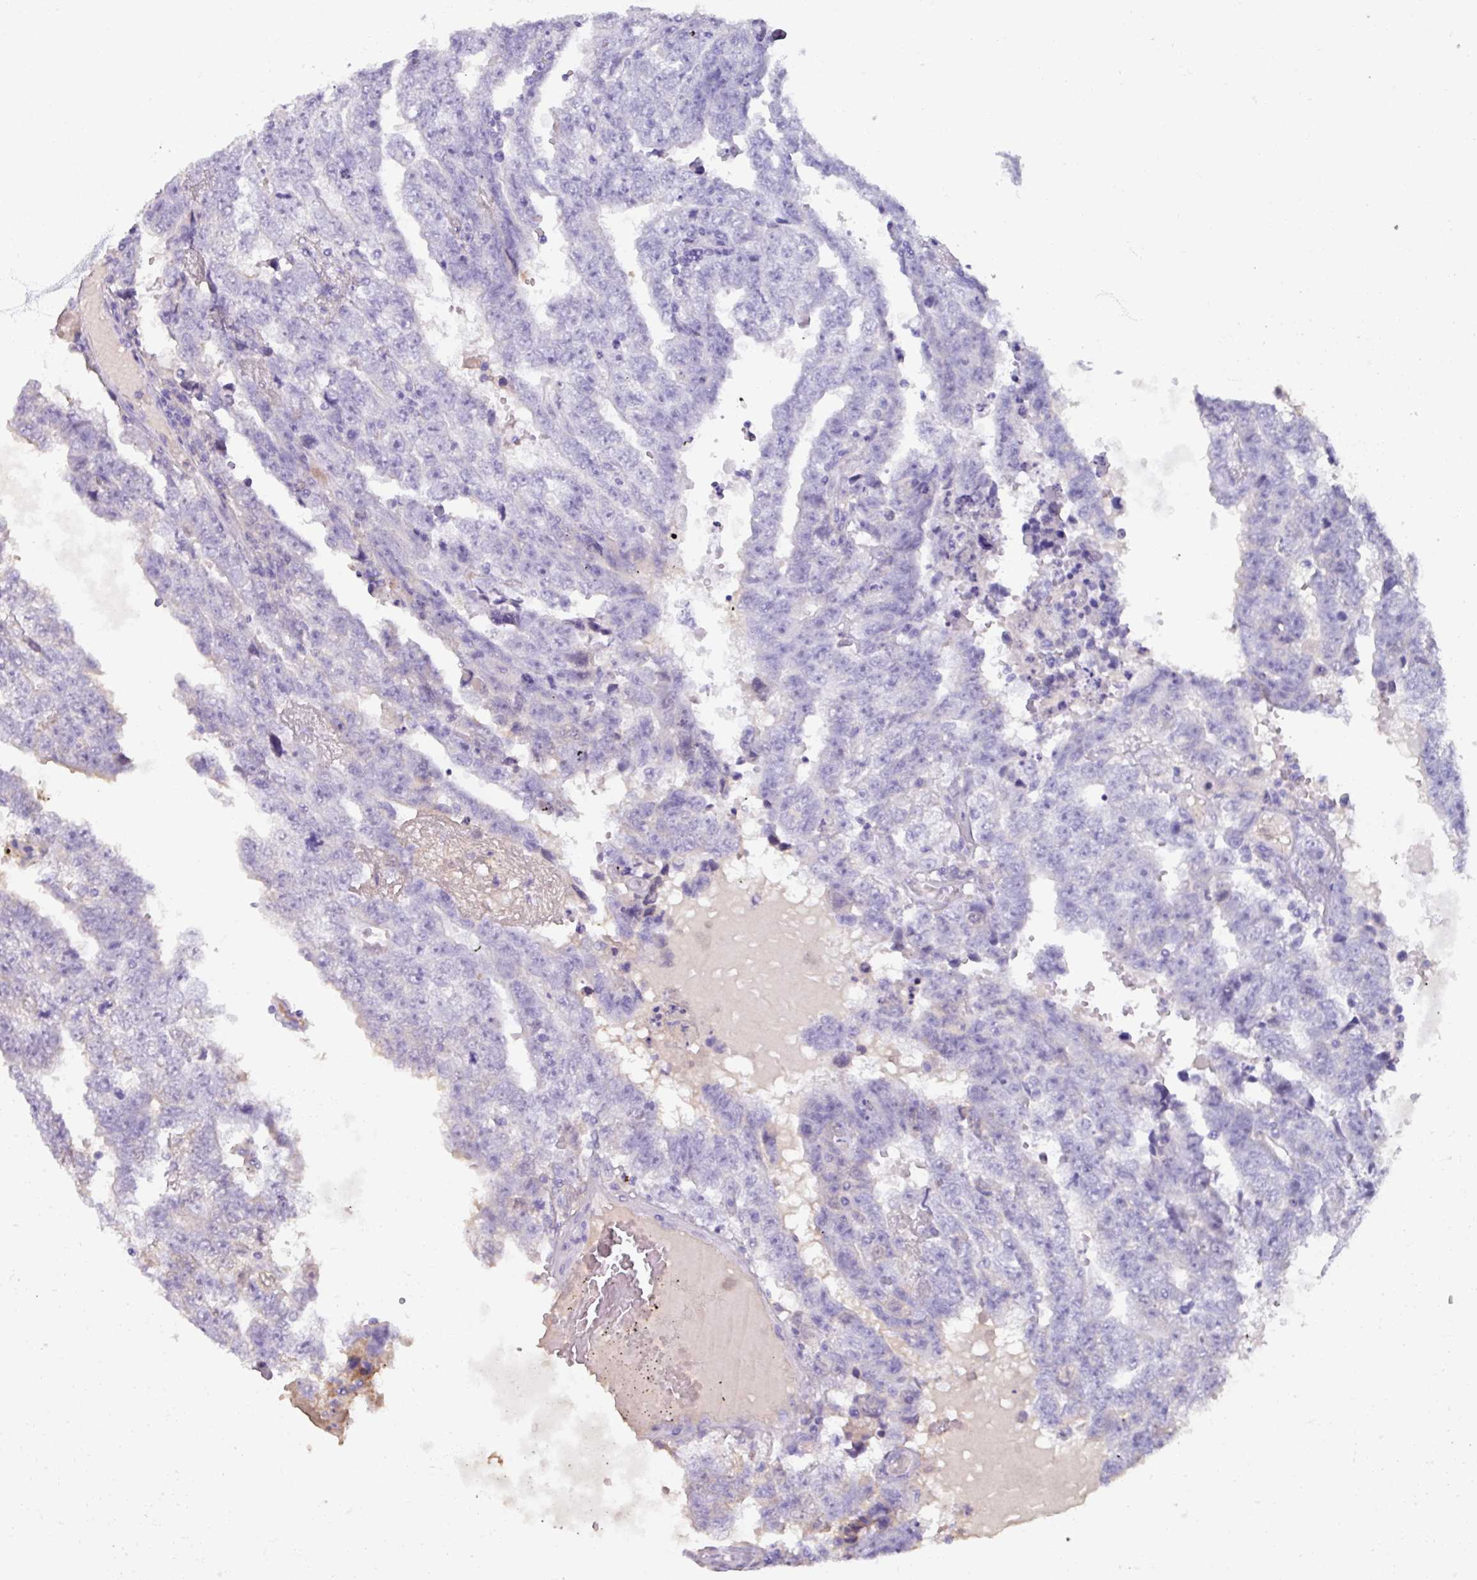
{"staining": {"intensity": "negative", "quantity": "none", "location": "none"}, "tissue": "testis cancer", "cell_type": "Tumor cells", "image_type": "cancer", "snomed": [{"axis": "morphology", "description": "Carcinoma, Embryonal, NOS"}, {"axis": "topography", "description": "Testis"}], "caption": "High magnification brightfield microscopy of testis cancer (embryonal carcinoma) stained with DAB (3,3'-diaminobenzidine) (brown) and counterstained with hematoxylin (blue): tumor cells show no significant positivity.", "gene": "SPESP1", "patient": {"sex": "male", "age": 25}}